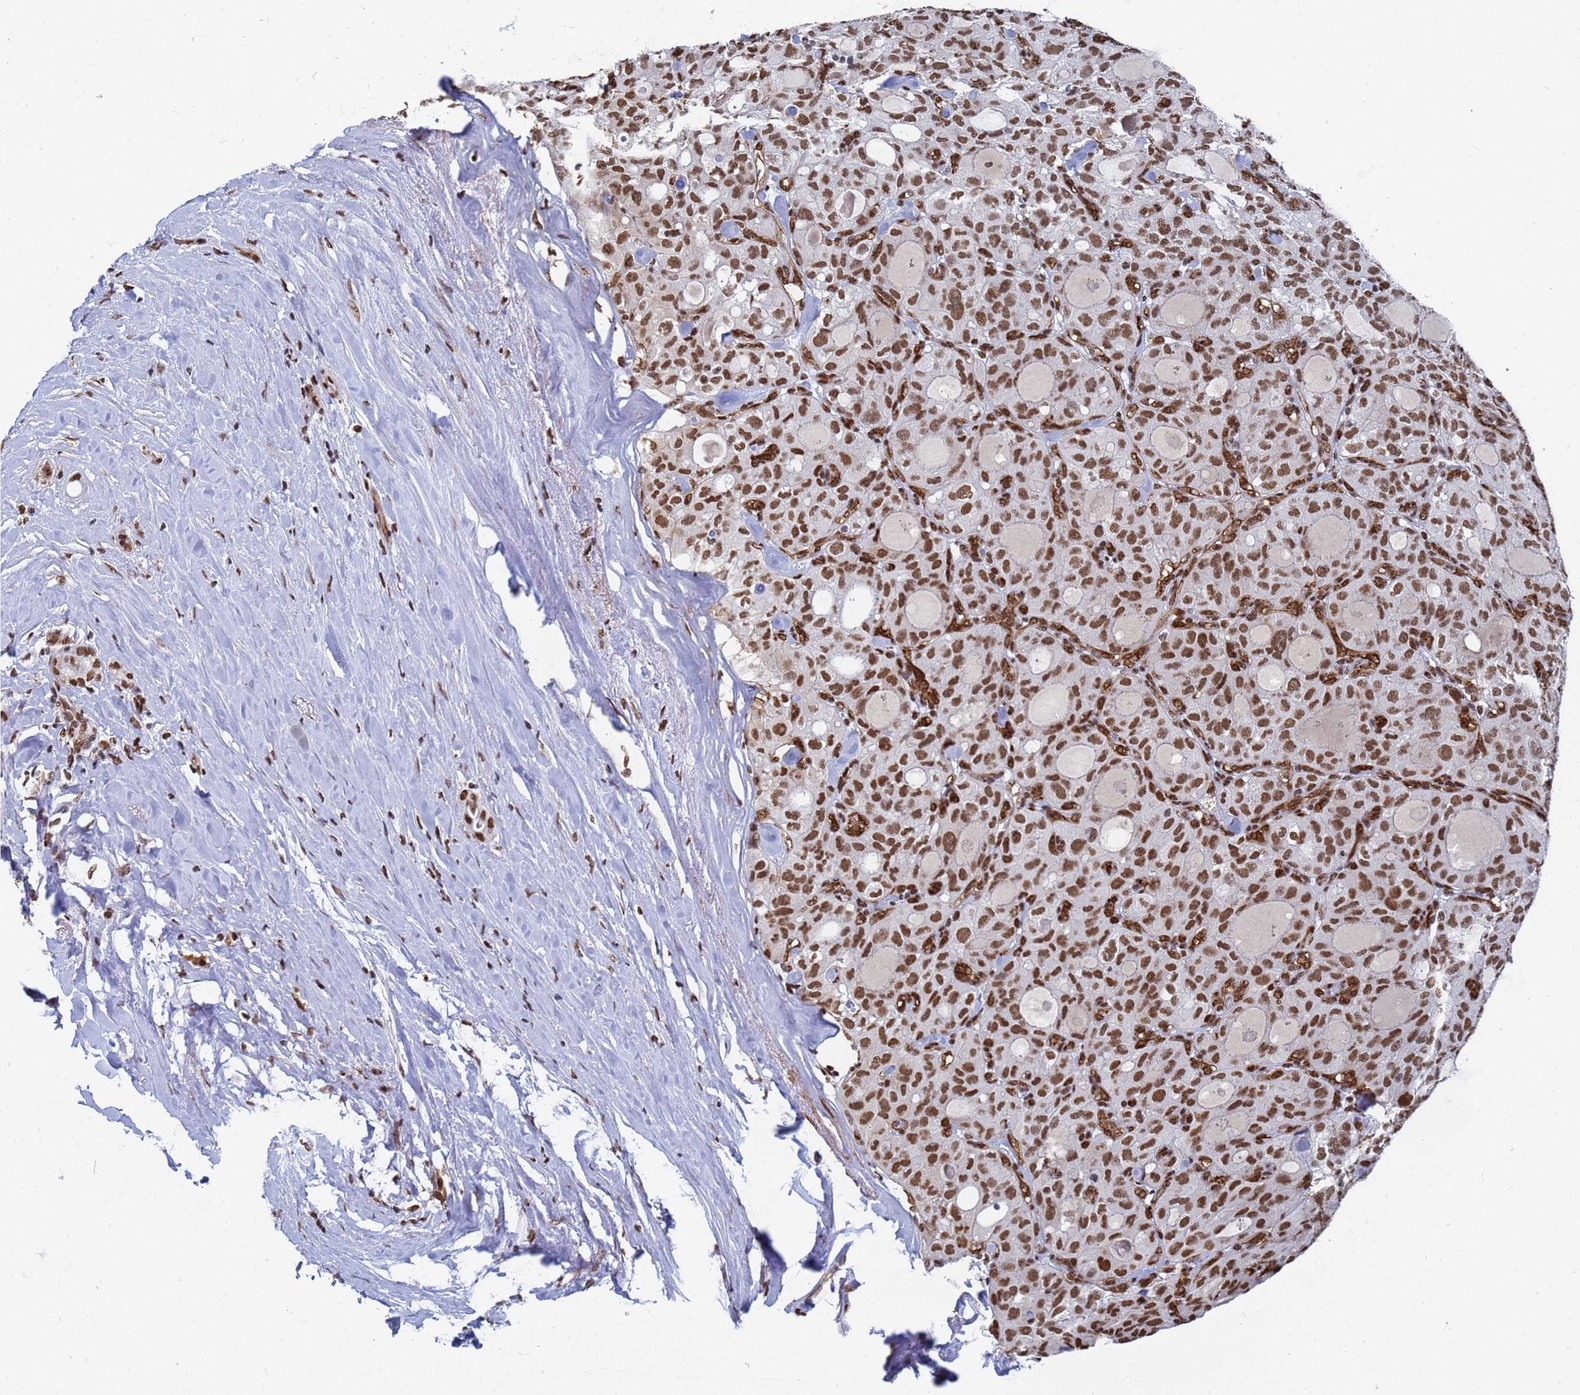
{"staining": {"intensity": "strong", "quantity": ">75%", "location": "nuclear"}, "tissue": "thyroid cancer", "cell_type": "Tumor cells", "image_type": "cancer", "snomed": [{"axis": "morphology", "description": "Follicular adenoma carcinoma, NOS"}, {"axis": "topography", "description": "Thyroid gland"}], "caption": "A micrograph of human thyroid cancer stained for a protein displays strong nuclear brown staining in tumor cells. The staining was performed using DAB (3,3'-diaminobenzidine) to visualize the protein expression in brown, while the nuclei were stained in blue with hematoxylin (Magnification: 20x).", "gene": "RAVER2", "patient": {"sex": "male", "age": 75}}